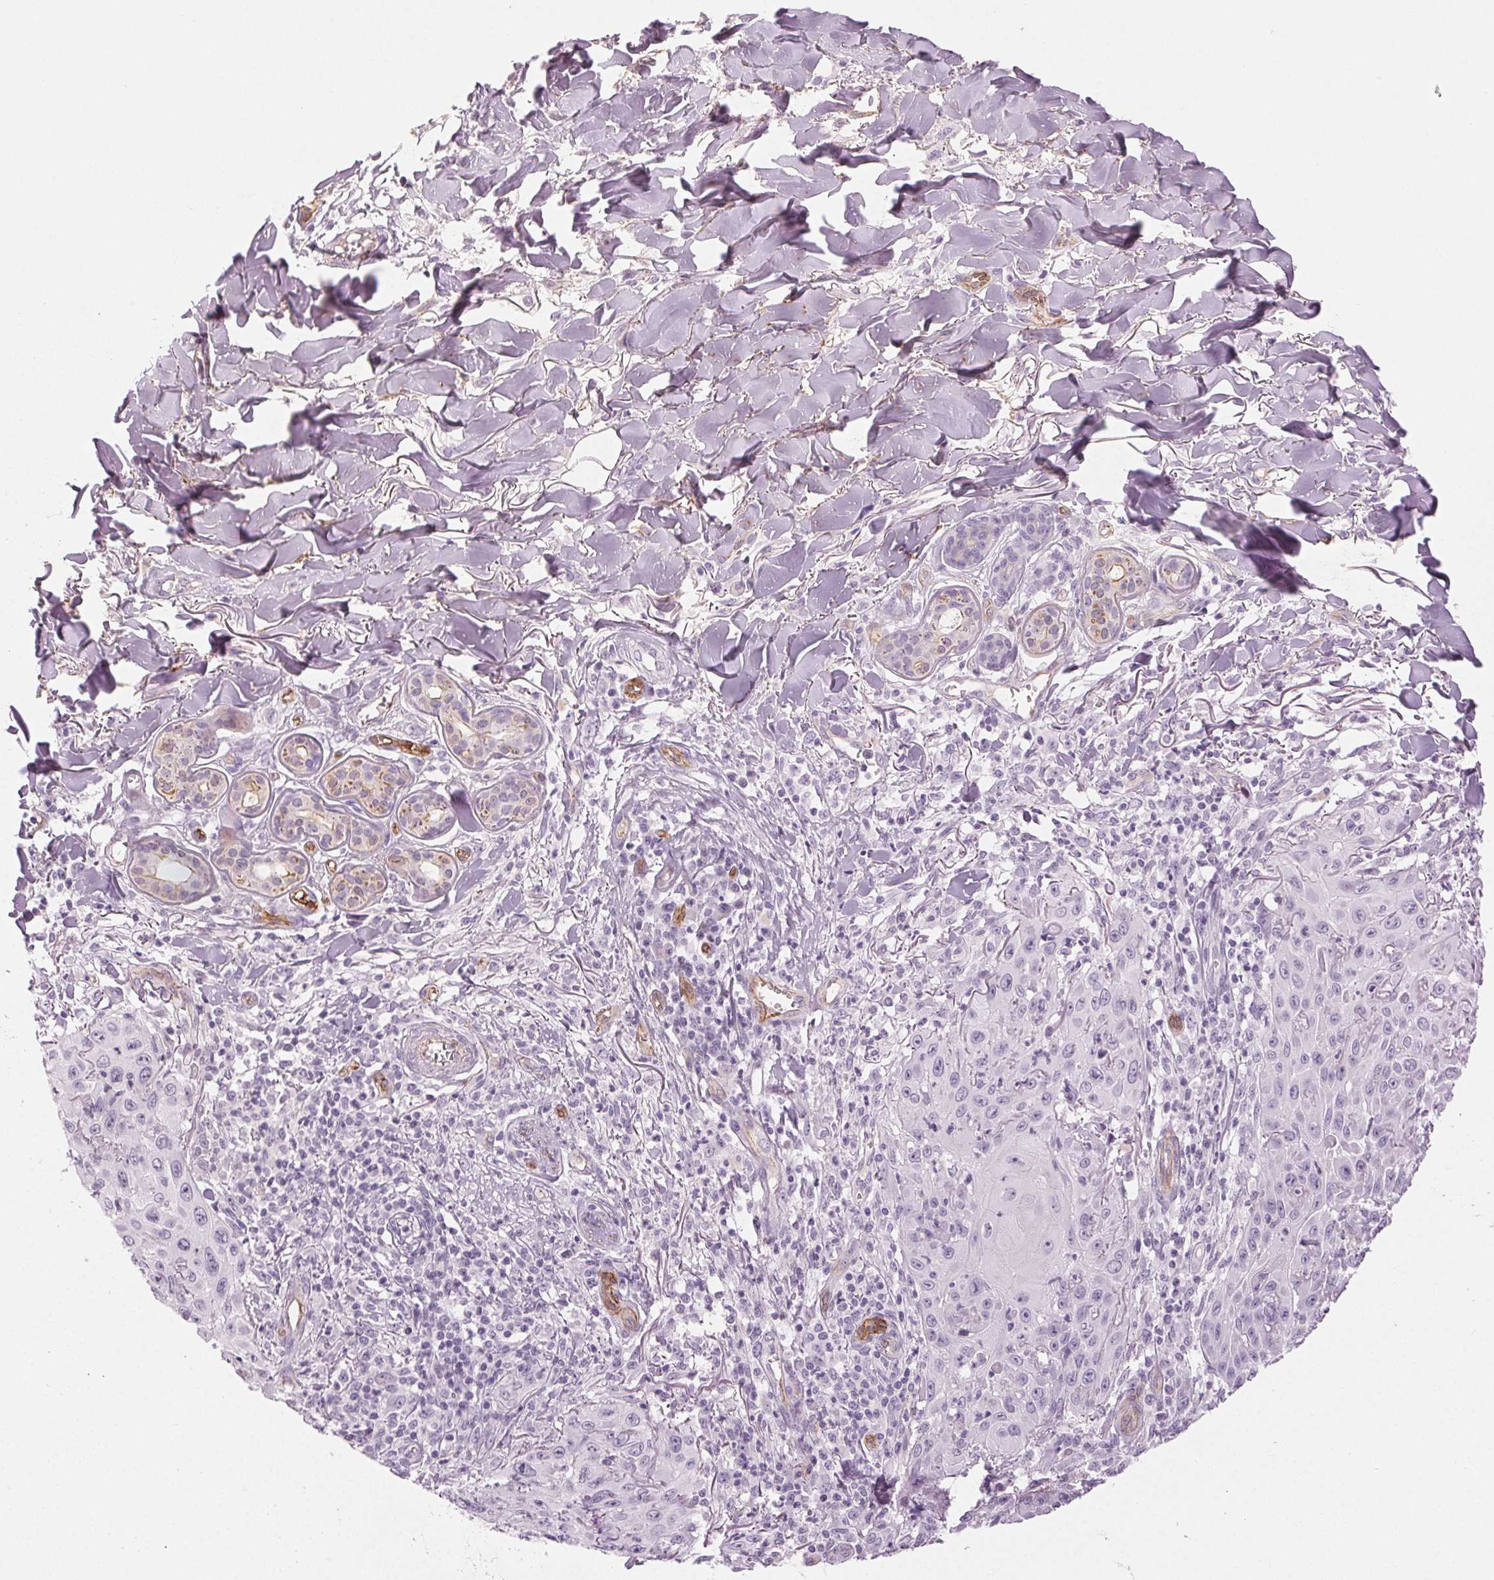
{"staining": {"intensity": "negative", "quantity": "none", "location": "none"}, "tissue": "skin cancer", "cell_type": "Tumor cells", "image_type": "cancer", "snomed": [{"axis": "morphology", "description": "Squamous cell carcinoma, NOS"}, {"axis": "topography", "description": "Skin"}], "caption": "This is an IHC image of skin cancer. There is no expression in tumor cells.", "gene": "AIF1L", "patient": {"sex": "male", "age": 75}}